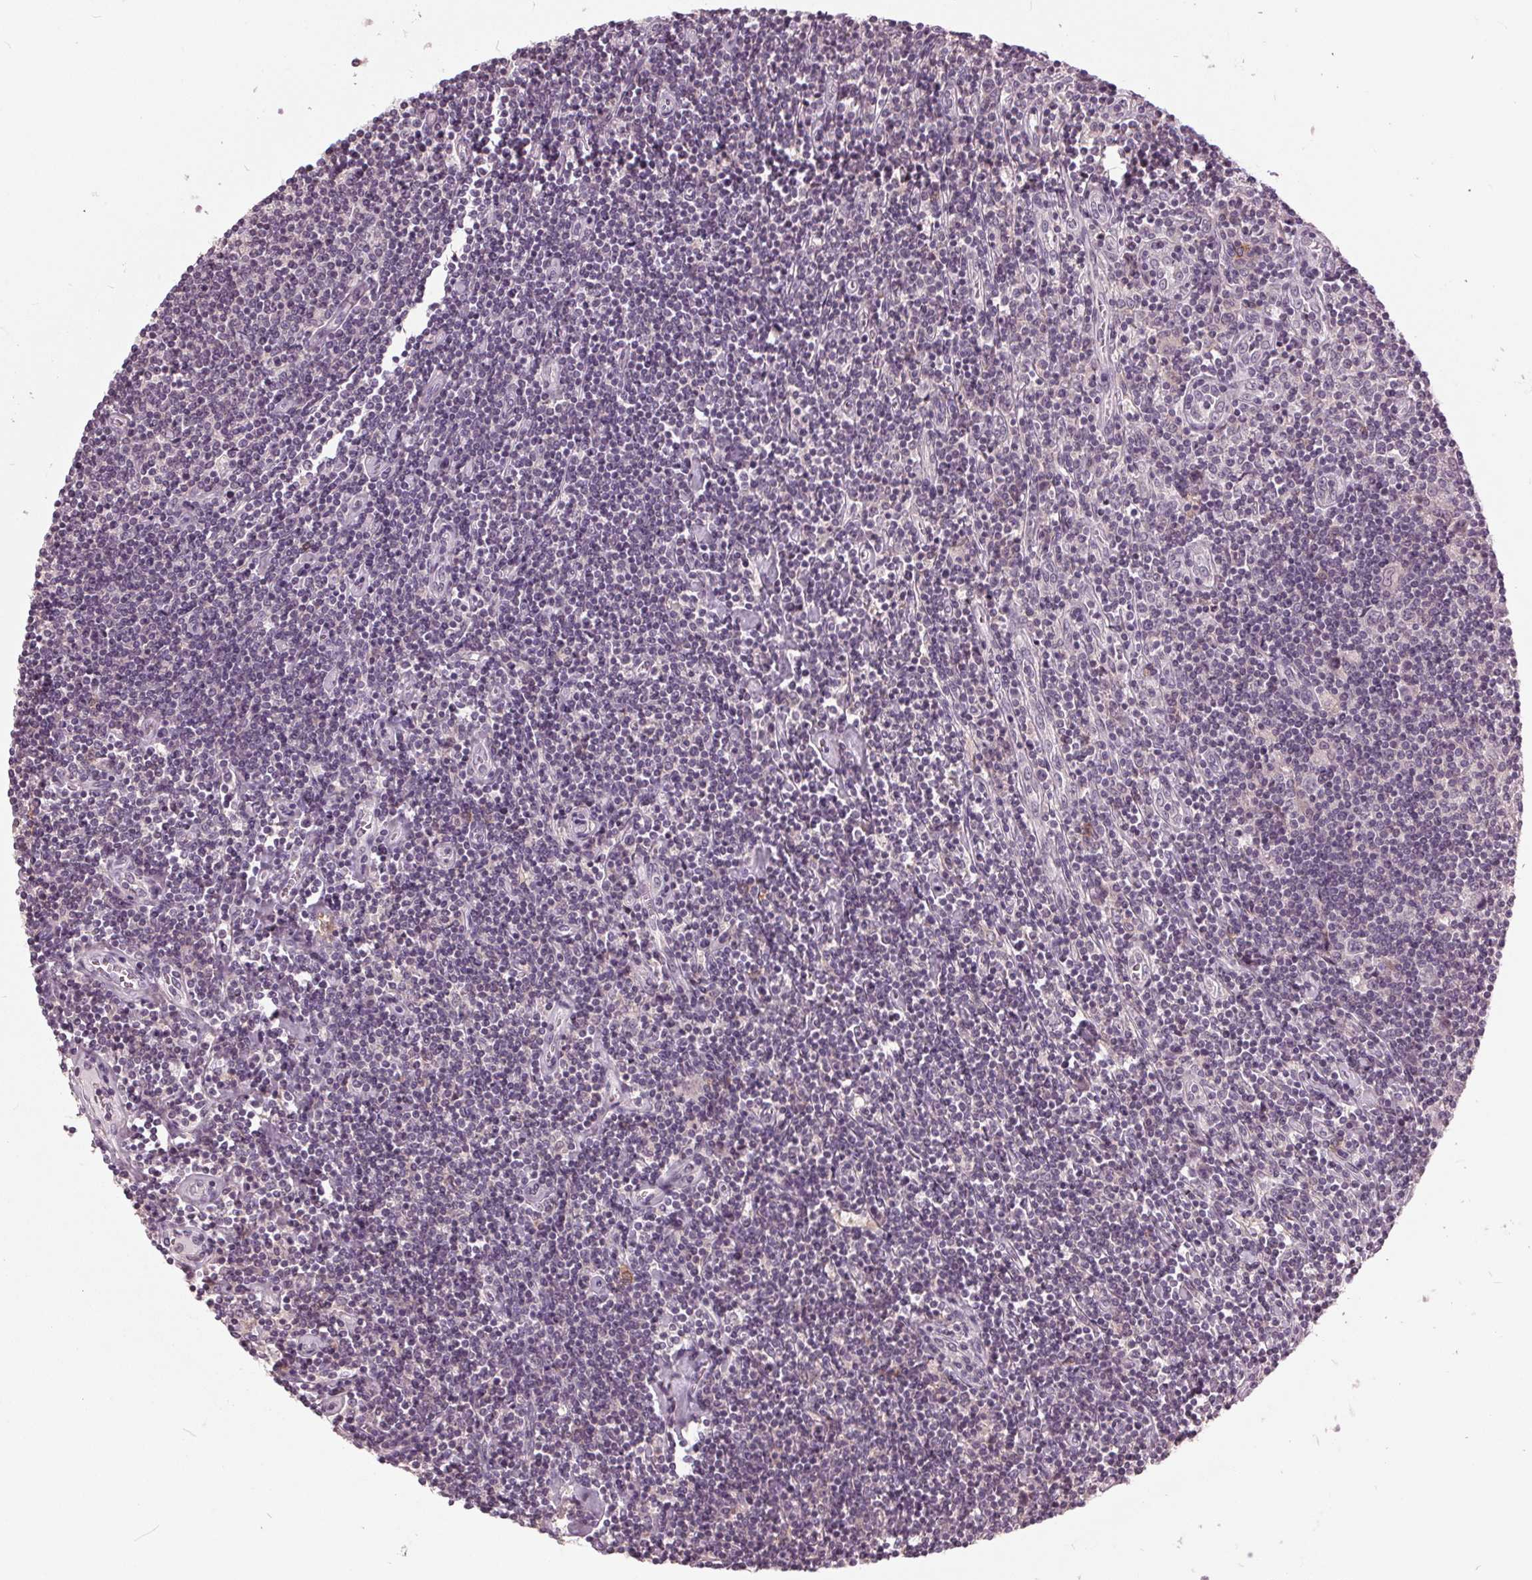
{"staining": {"intensity": "negative", "quantity": "none", "location": "none"}, "tissue": "lymphoma", "cell_type": "Tumor cells", "image_type": "cancer", "snomed": [{"axis": "morphology", "description": "Hodgkin's disease, NOS"}, {"axis": "topography", "description": "Lymph node"}], "caption": "There is no significant expression in tumor cells of Hodgkin's disease.", "gene": "SIGLEC6", "patient": {"sex": "male", "age": 40}}